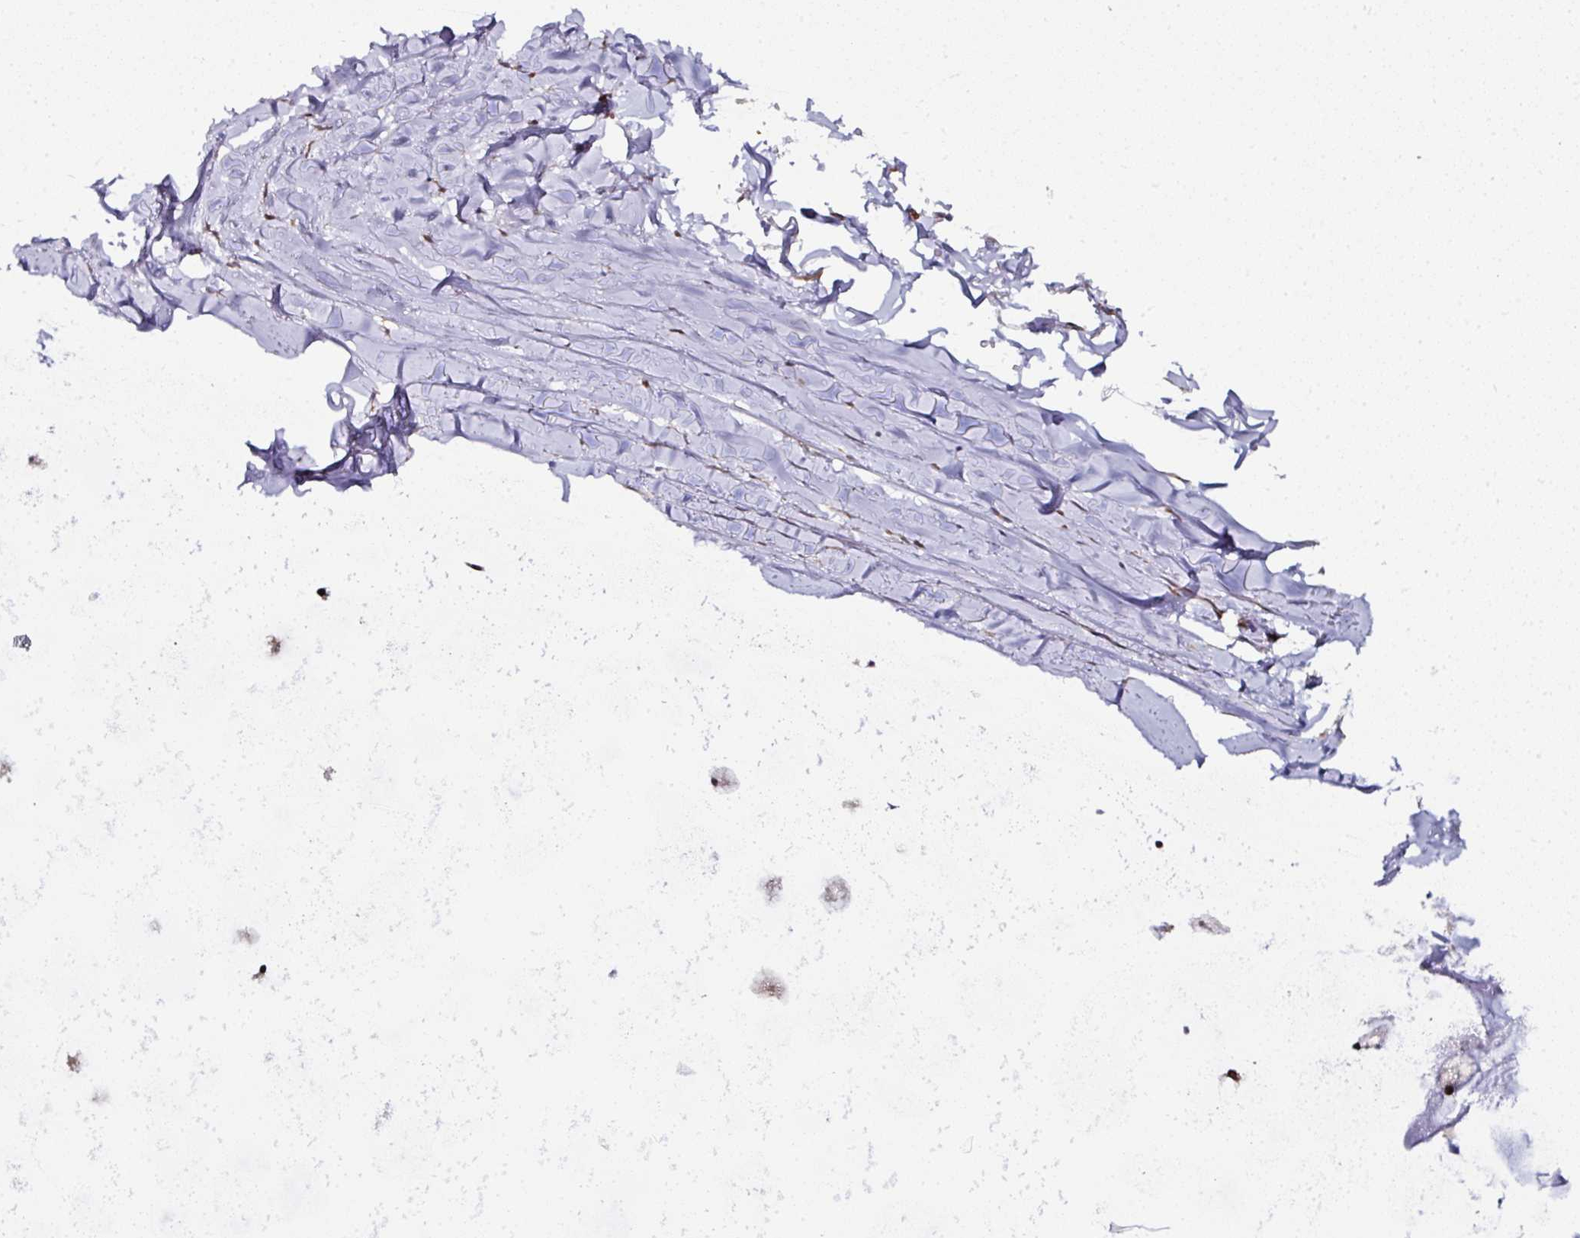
{"staining": {"intensity": "moderate", "quantity": "<25%", "location": "cytoplasmic/membranous"}, "tissue": "soft tissue", "cell_type": "Chondrocytes", "image_type": "normal", "snomed": [{"axis": "morphology", "description": "Normal tissue, NOS"}, {"axis": "topography", "description": "Cartilage tissue"}, {"axis": "topography", "description": "Nasopharynx"}, {"axis": "topography", "description": "Thyroid gland"}], "caption": "Immunohistochemistry of normal soft tissue shows low levels of moderate cytoplasmic/membranous positivity in about <25% of chondrocytes.", "gene": "APOLD1", "patient": {"sex": "male", "age": 63}}